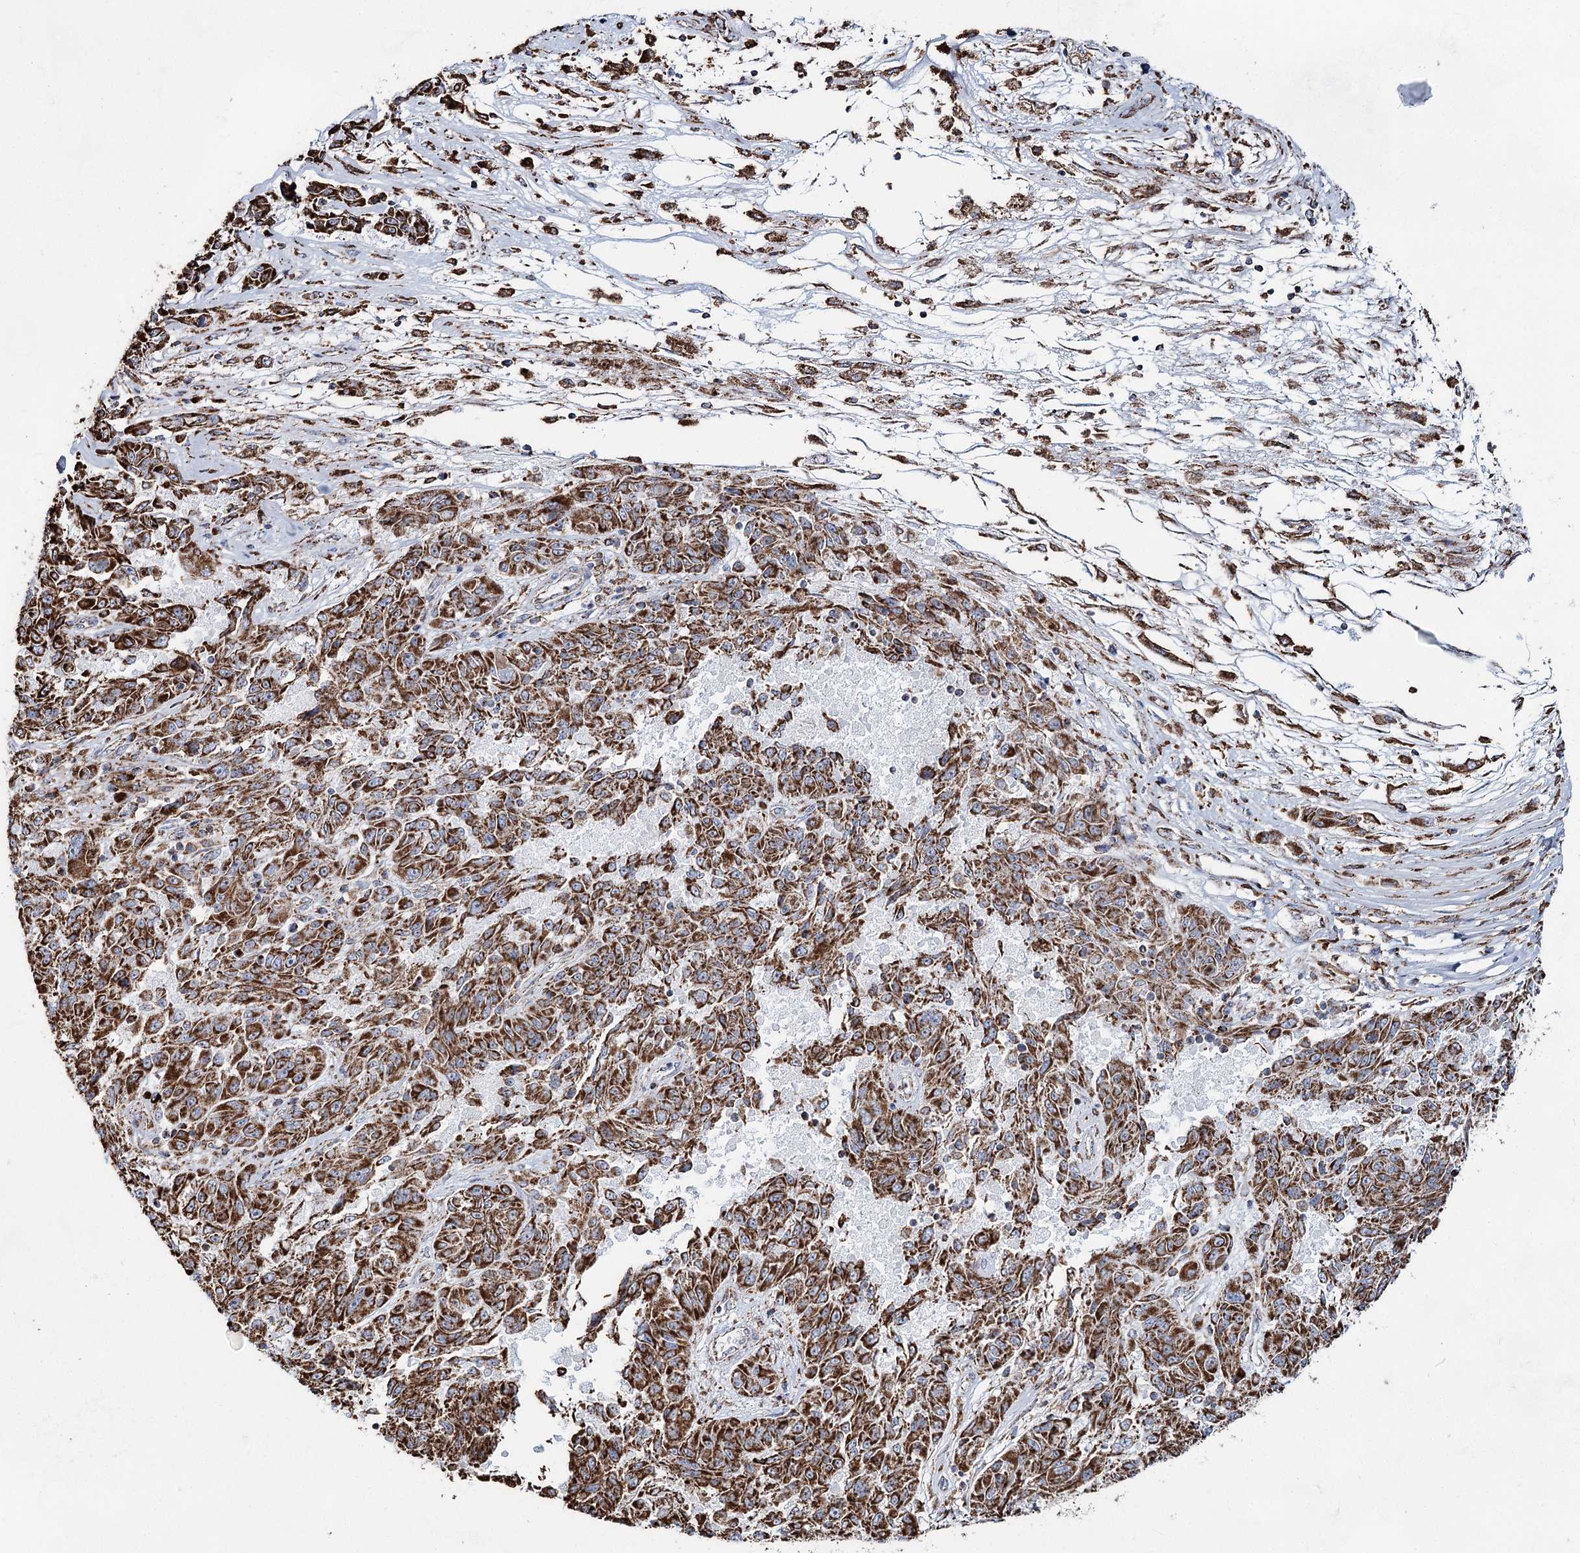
{"staining": {"intensity": "strong", "quantity": ">75%", "location": "cytoplasmic/membranous"}, "tissue": "melanoma", "cell_type": "Tumor cells", "image_type": "cancer", "snomed": [{"axis": "morphology", "description": "Malignant melanoma, NOS"}, {"axis": "topography", "description": "Skin"}], "caption": "The histopathology image demonstrates staining of malignant melanoma, revealing strong cytoplasmic/membranous protein staining (brown color) within tumor cells.", "gene": "CWF19L1", "patient": {"sex": "male", "age": 53}}